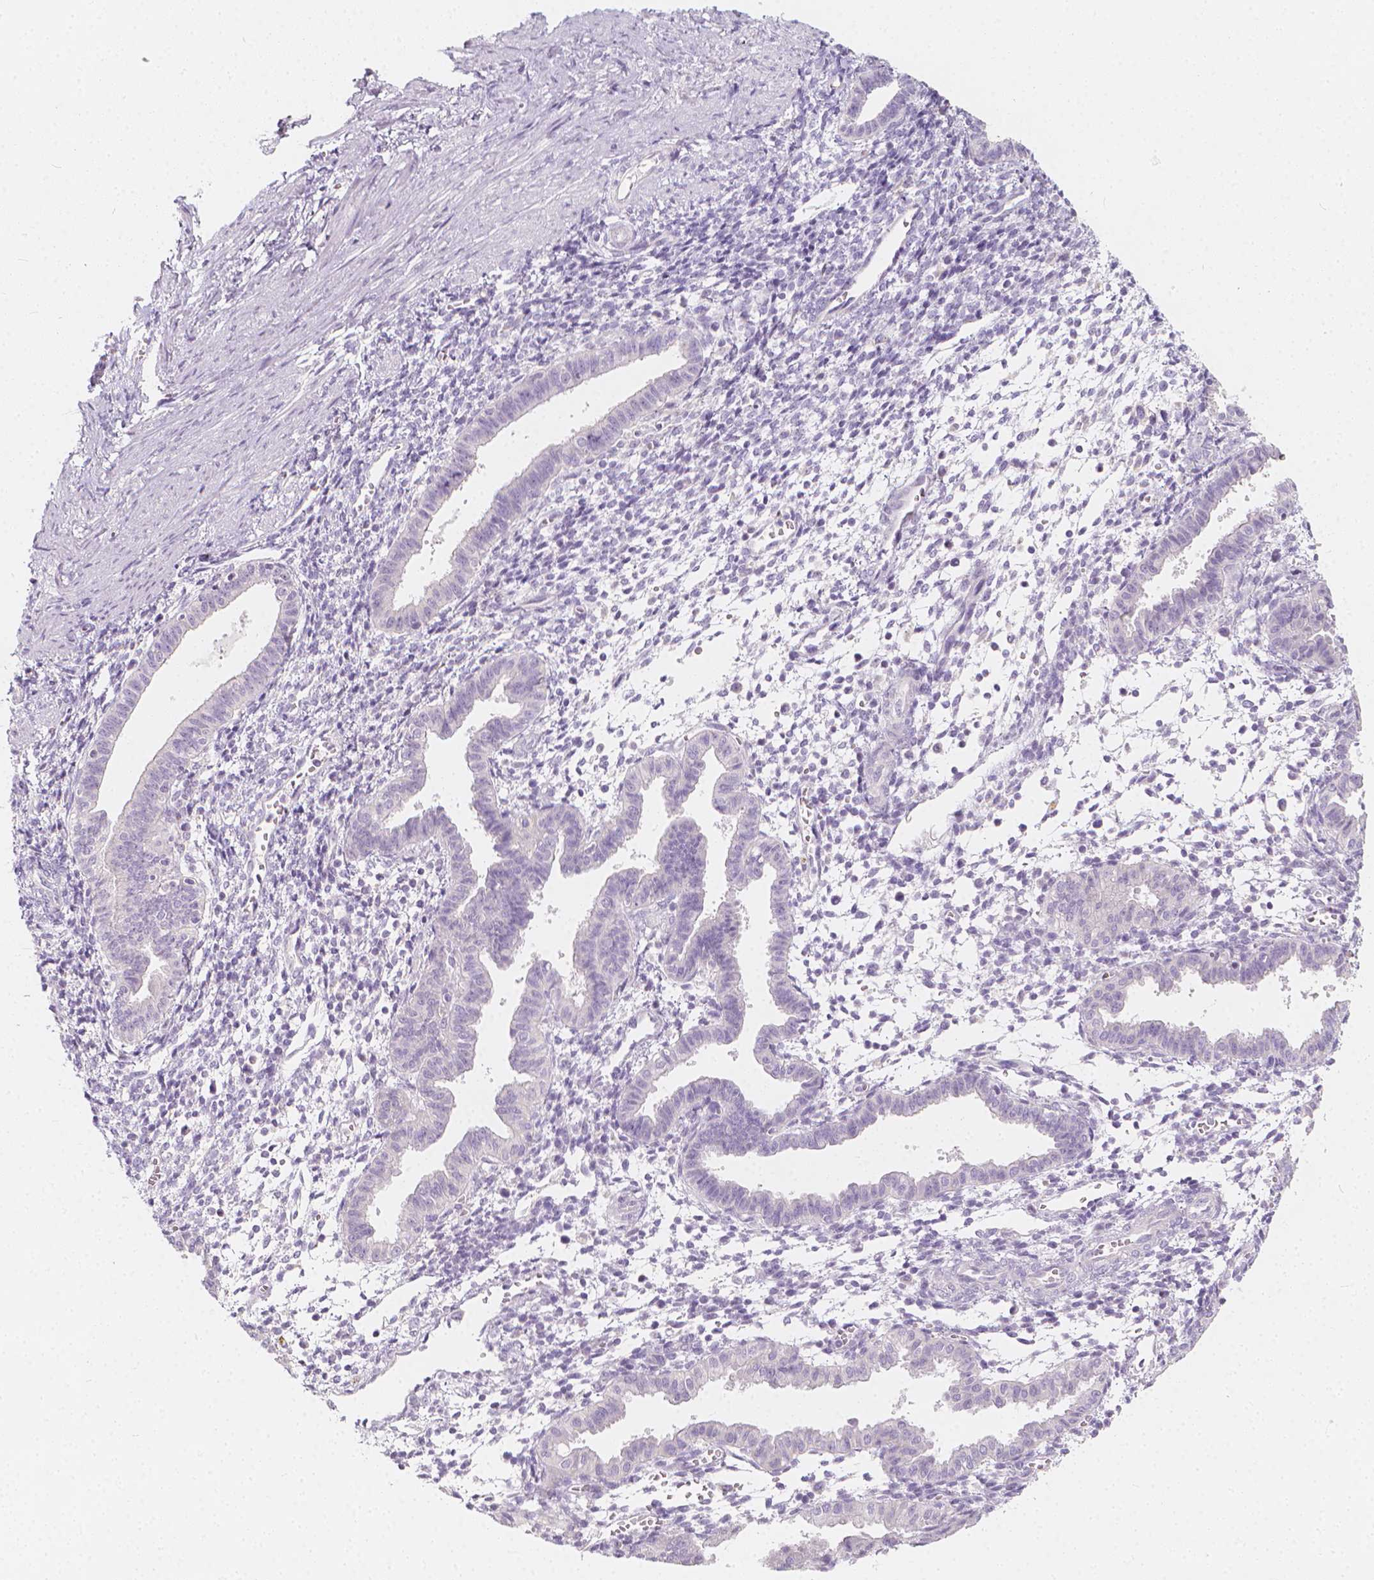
{"staining": {"intensity": "negative", "quantity": "none", "location": "none"}, "tissue": "endometrium", "cell_type": "Cells in endometrial stroma", "image_type": "normal", "snomed": [{"axis": "morphology", "description": "Normal tissue, NOS"}, {"axis": "topography", "description": "Endometrium"}], "caption": "High magnification brightfield microscopy of benign endometrium stained with DAB (brown) and counterstained with hematoxylin (blue): cells in endometrial stroma show no significant expression. (Brightfield microscopy of DAB immunohistochemistry (IHC) at high magnification).", "gene": "RBFOX1", "patient": {"sex": "female", "age": 37}}